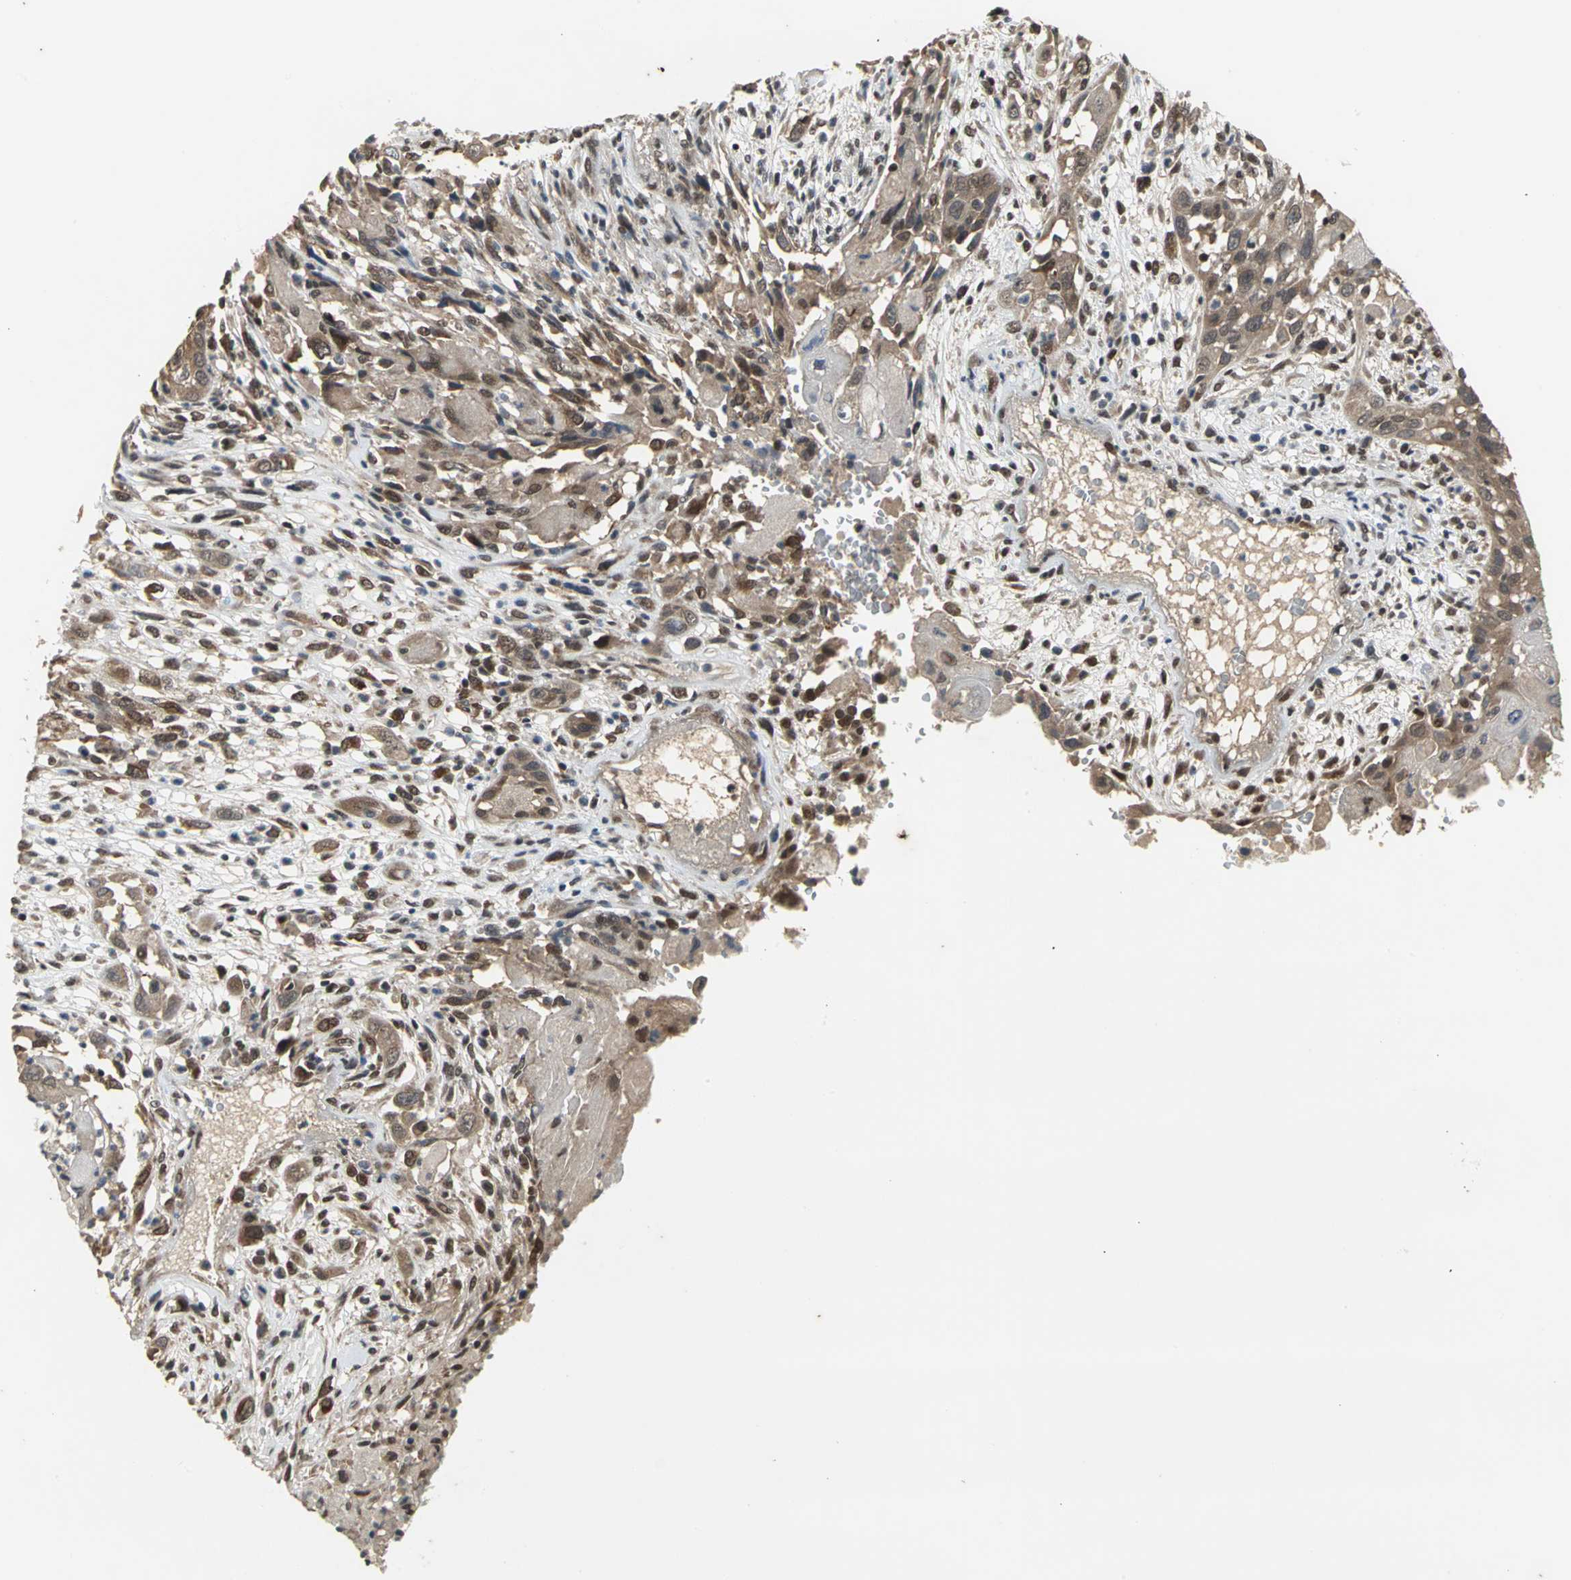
{"staining": {"intensity": "weak", "quantity": "25%-75%", "location": "cytoplasmic/membranous,nuclear"}, "tissue": "head and neck cancer", "cell_type": "Tumor cells", "image_type": "cancer", "snomed": [{"axis": "morphology", "description": "Necrosis, NOS"}, {"axis": "morphology", "description": "Neoplasm, malignant, NOS"}, {"axis": "topography", "description": "Salivary gland"}, {"axis": "topography", "description": "Head-Neck"}], "caption": "This image reveals malignant neoplasm (head and neck) stained with immunohistochemistry (IHC) to label a protein in brown. The cytoplasmic/membranous and nuclear of tumor cells show weak positivity for the protein. Nuclei are counter-stained blue.", "gene": "NOTCH3", "patient": {"sex": "male", "age": 43}}